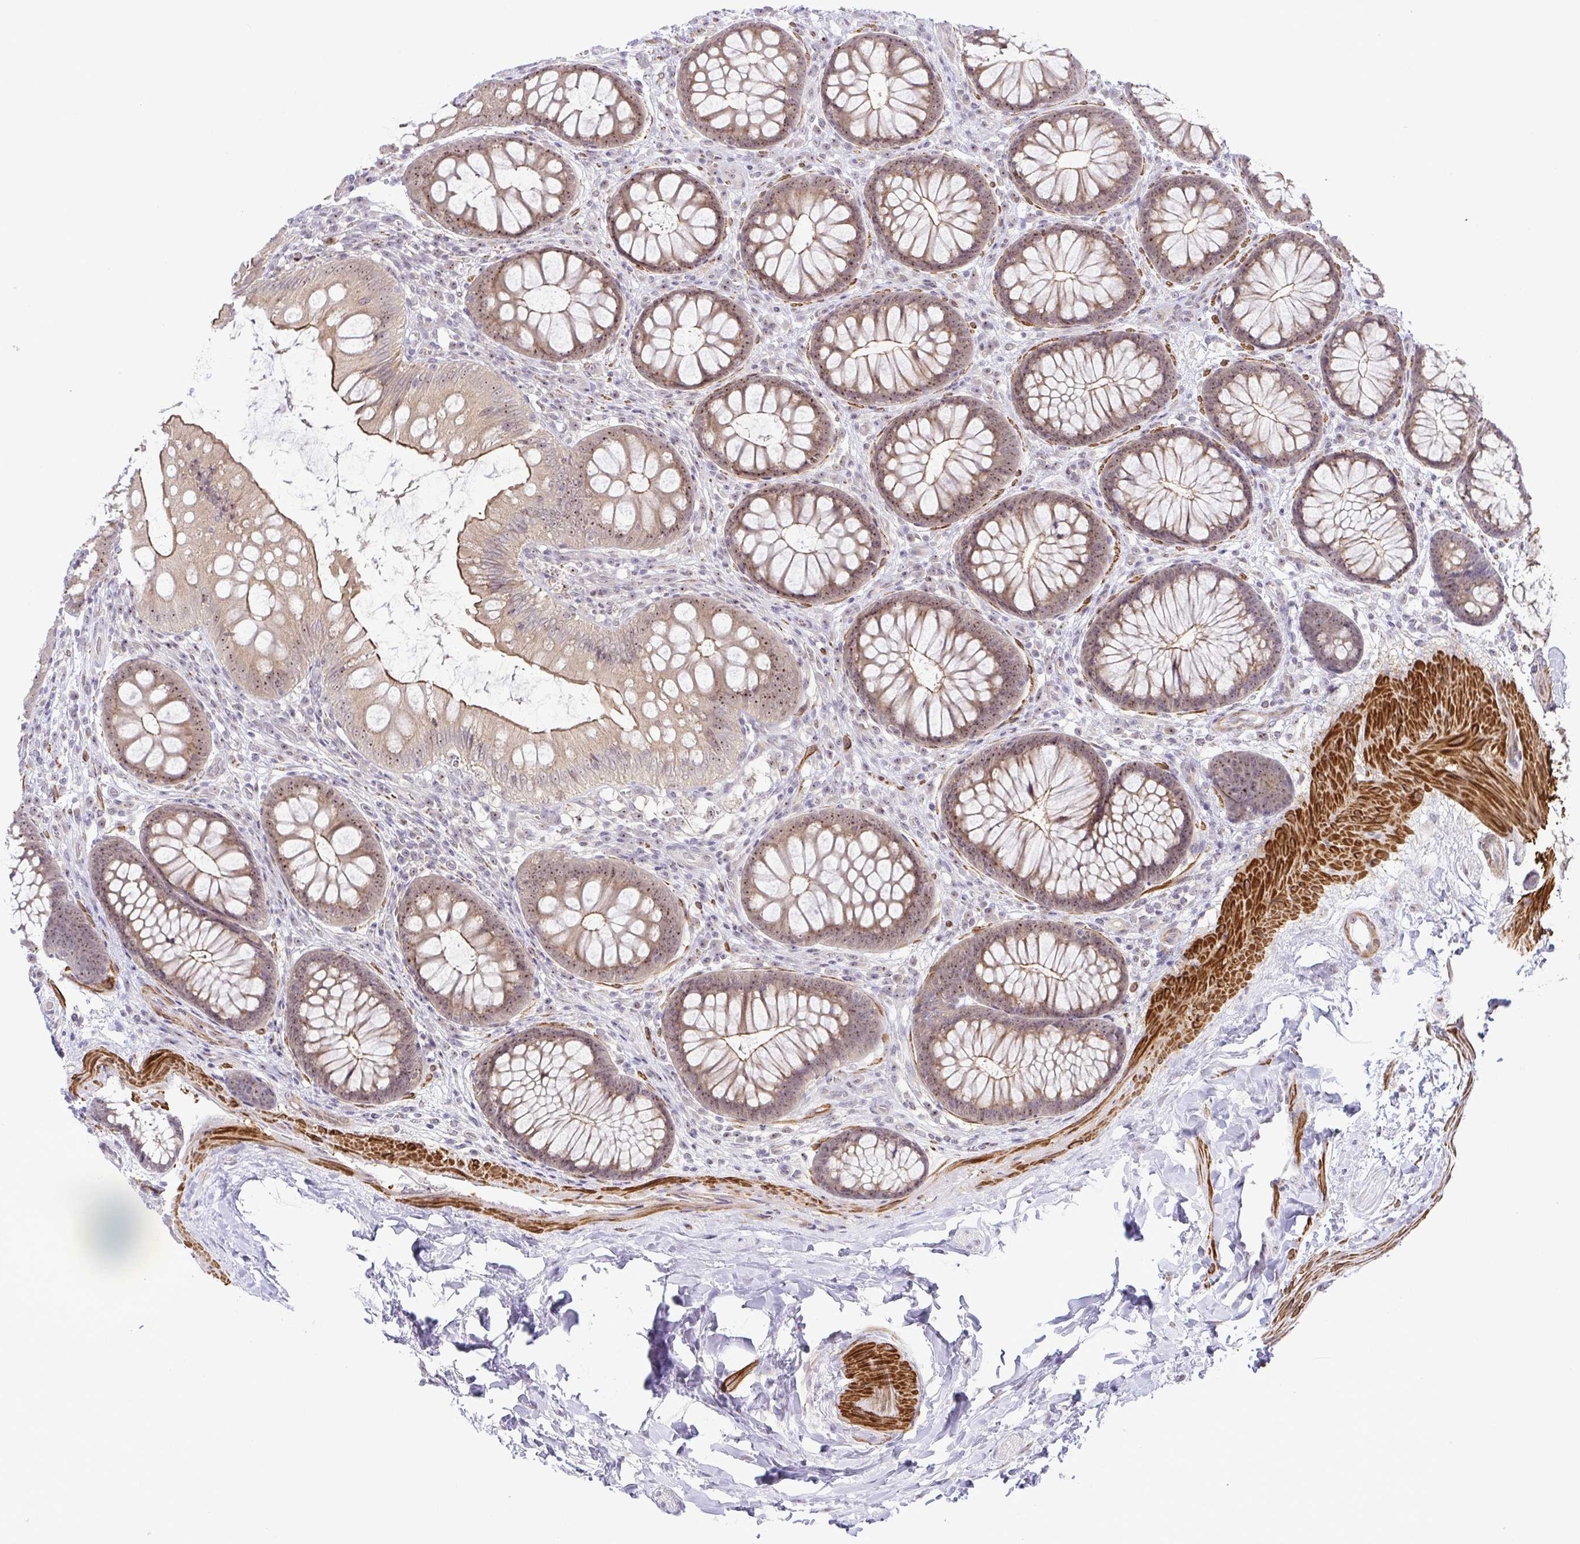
{"staining": {"intensity": "weak", "quantity": "<25%", "location": "cytoplasmic/membranous,nuclear"}, "tissue": "colon", "cell_type": "Endothelial cells", "image_type": "normal", "snomed": [{"axis": "morphology", "description": "Normal tissue, NOS"}, {"axis": "morphology", "description": "Adenoma, NOS"}, {"axis": "topography", "description": "Soft tissue"}, {"axis": "topography", "description": "Colon"}], "caption": "The immunohistochemistry (IHC) image has no significant expression in endothelial cells of colon.", "gene": "RSL24D1", "patient": {"sex": "male", "age": 47}}